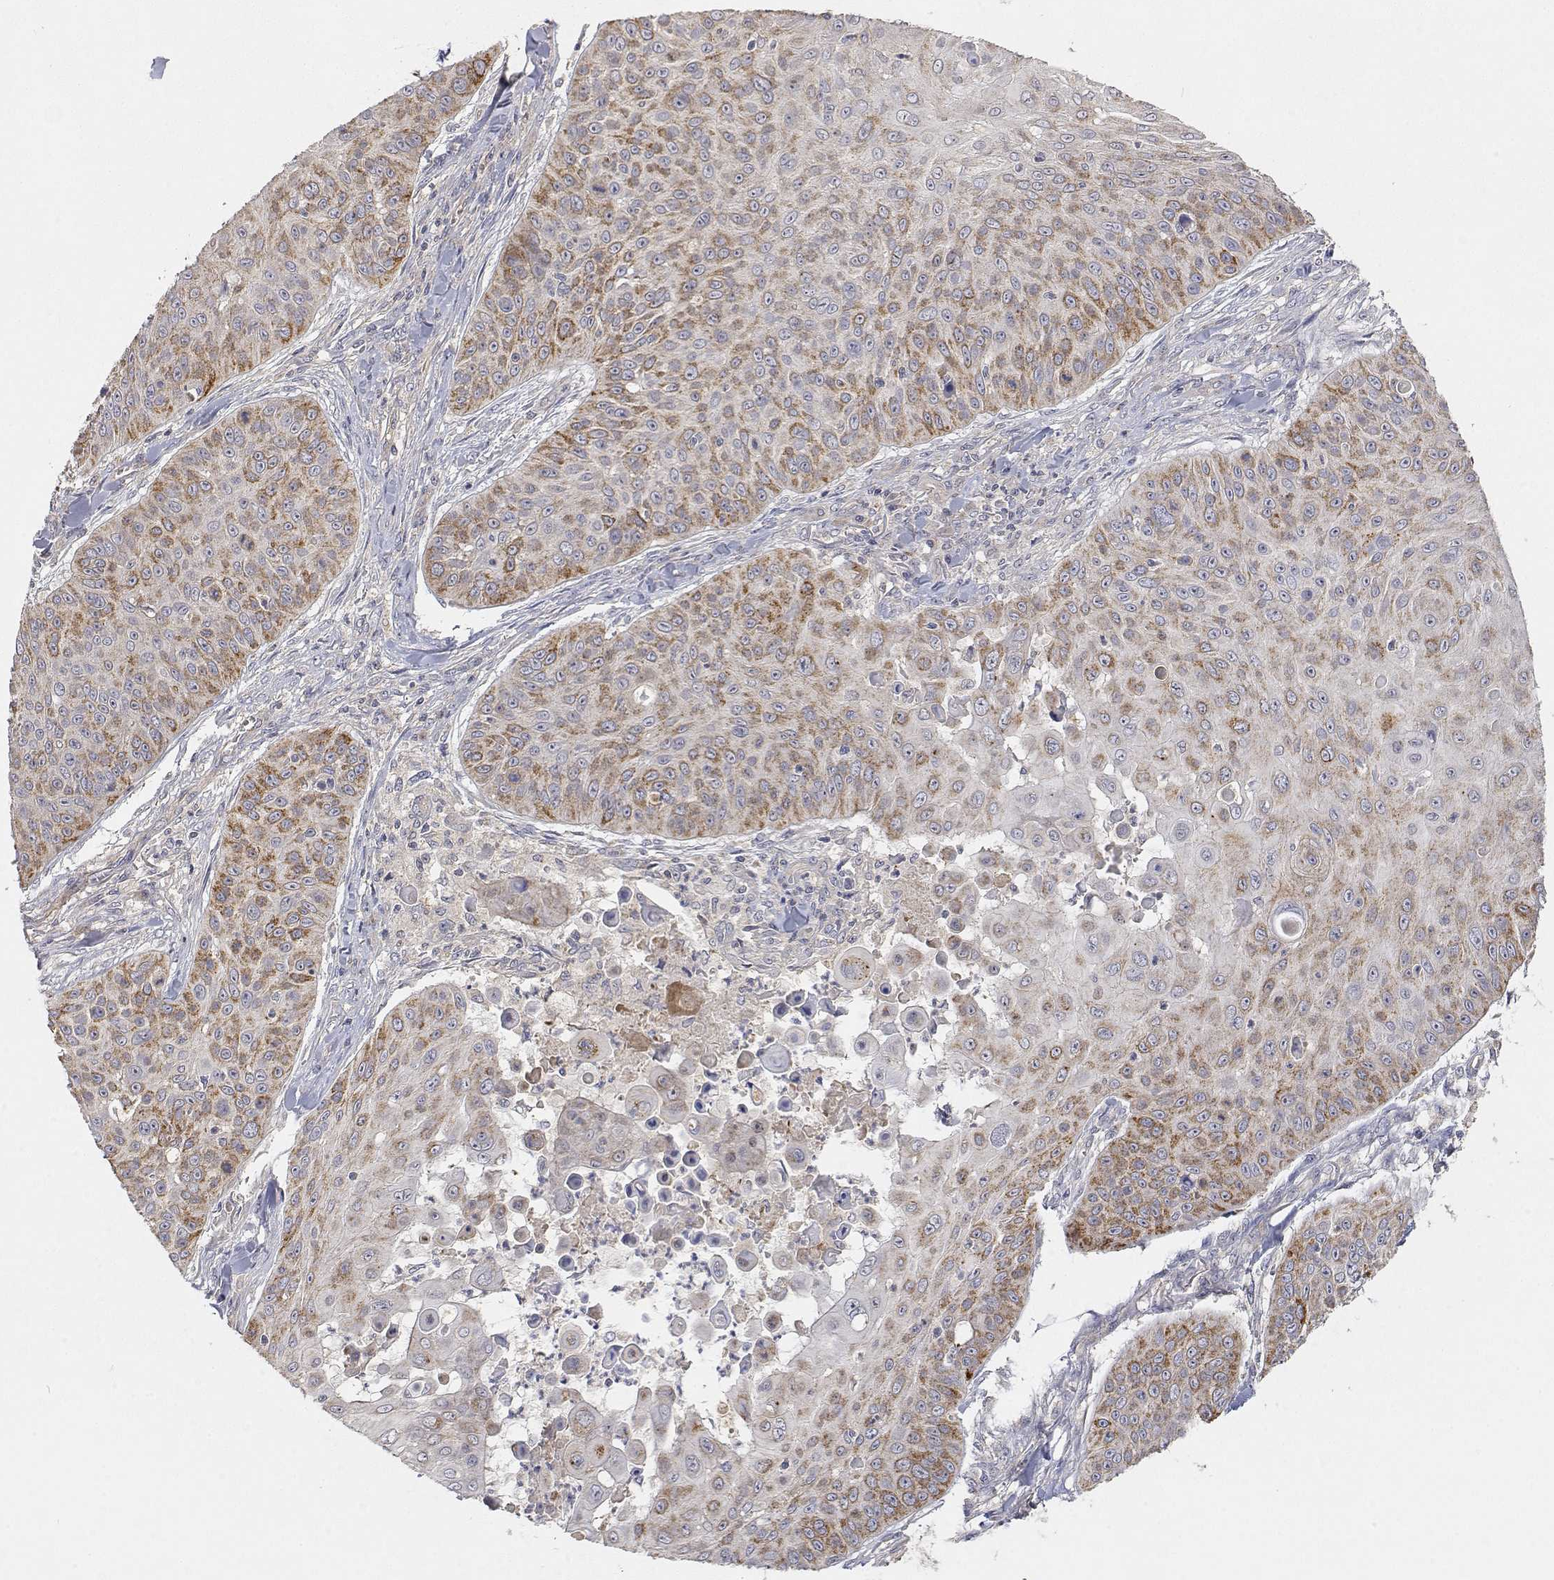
{"staining": {"intensity": "moderate", "quantity": "25%-75%", "location": "cytoplasmic/membranous"}, "tissue": "skin cancer", "cell_type": "Tumor cells", "image_type": "cancer", "snomed": [{"axis": "morphology", "description": "Squamous cell carcinoma, NOS"}, {"axis": "topography", "description": "Skin"}], "caption": "There is medium levels of moderate cytoplasmic/membranous staining in tumor cells of skin squamous cell carcinoma, as demonstrated by immunohistochemical staining (brown color).", "gene": "LONRF3", "patient": {"sex": "male", "age": 82}}